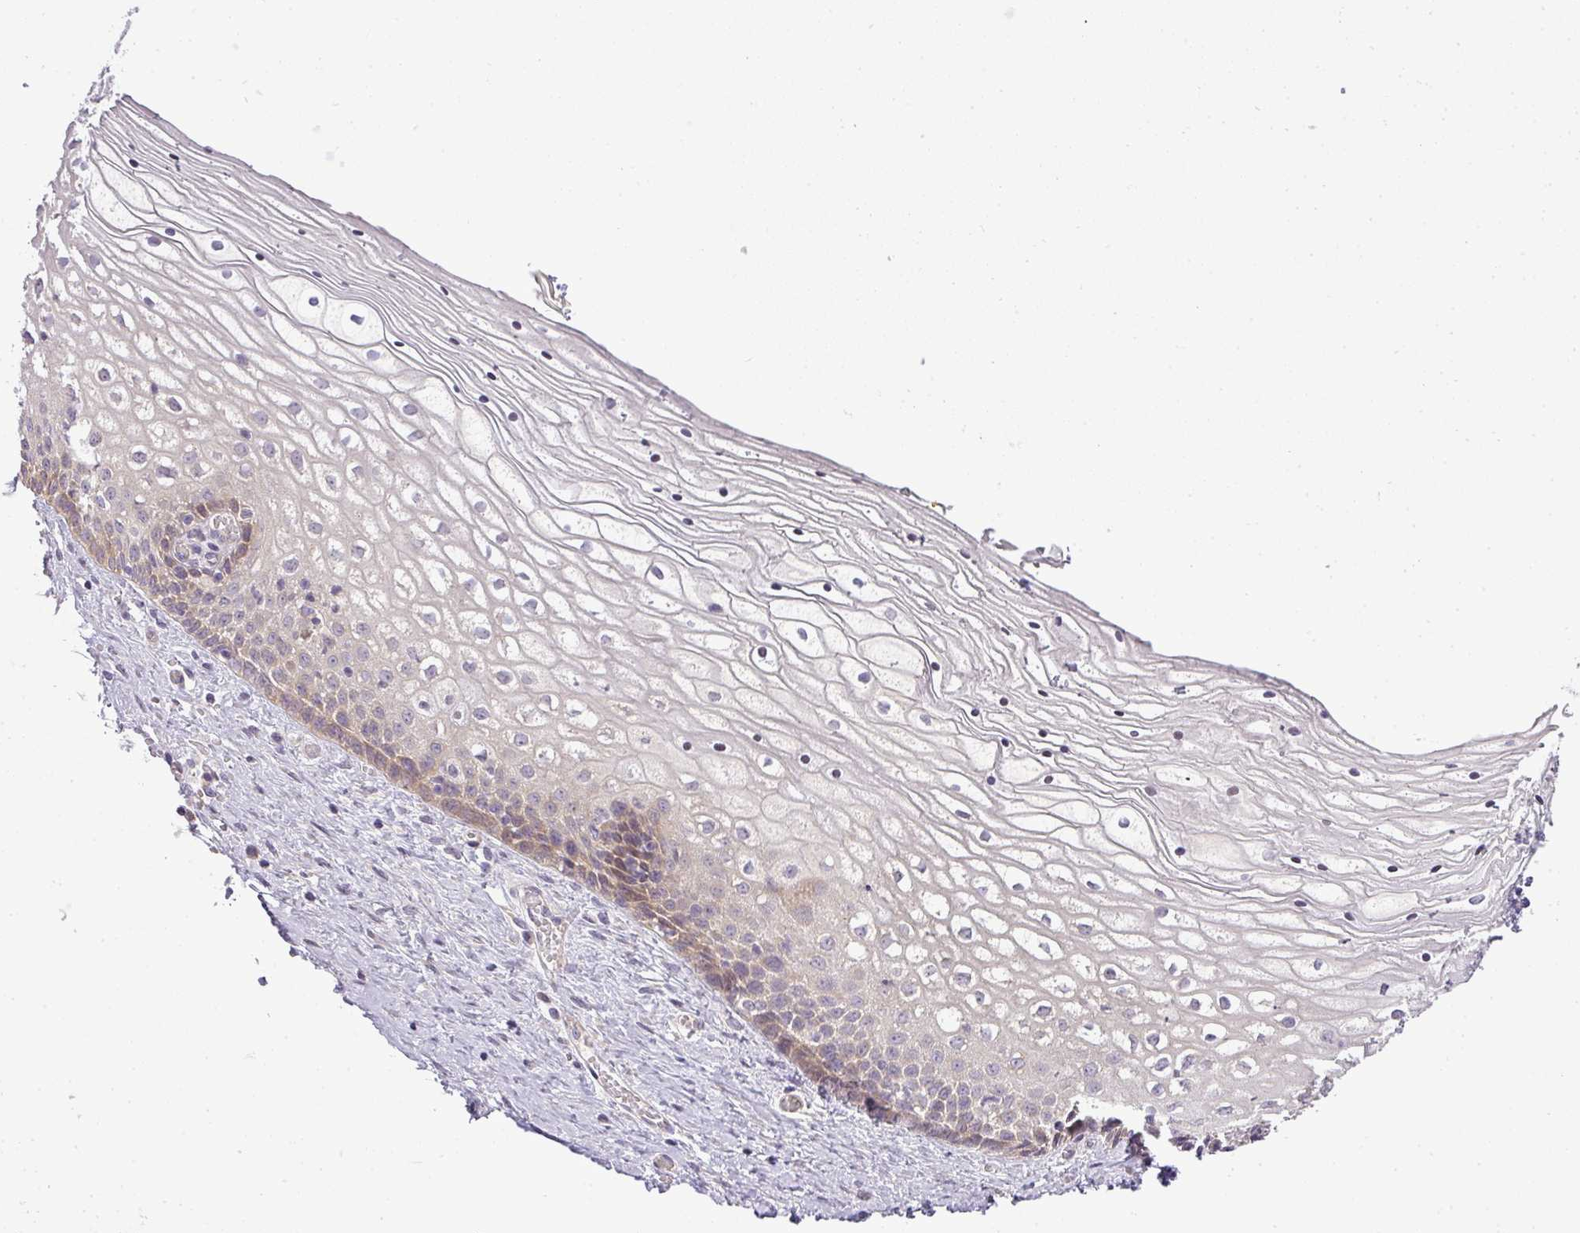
{"staining": {"intensity": "weak", "quantity": "25%-75%", "location": "cytoplasmic/membranous"}, "tissue": "vagina", "cell_type": "Squamous epithelial cells", "image_type": "normal", "snomed": [{"axis": "morphology", "description": "Normal tissue, NOS"}, {"axis": "topography", "description": "Vagina"}], "caption": "Weak cytoplasmic/membranous staining for a protein is seen in approximately 25%-75% of squamous epithelial cells of normal vagina using IHC.", "gene": "ZDHHC1", "patient": {"sex": "female", "age": 59}}